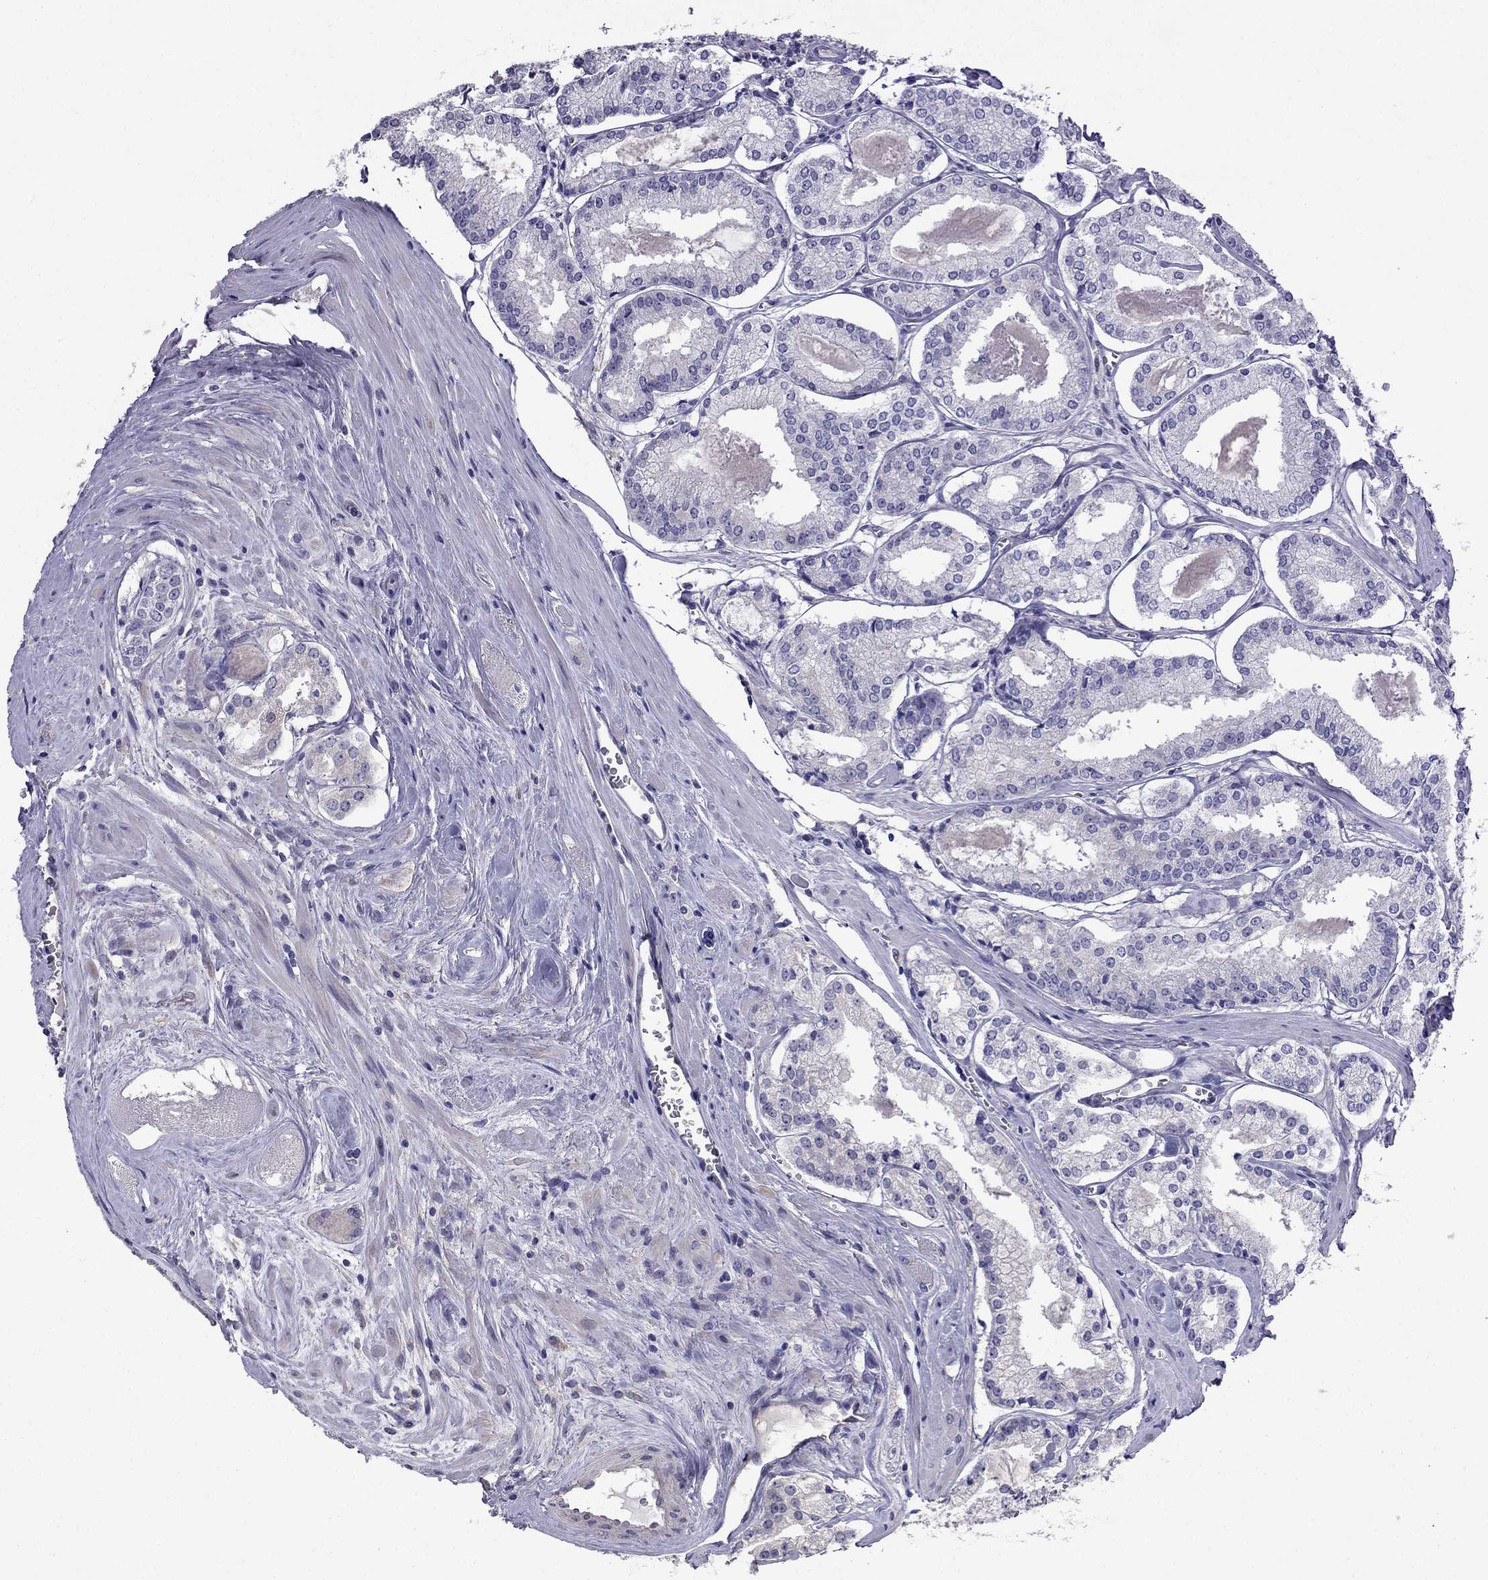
{"staining": {"intensity": "negative", "quantity": "none", "location": "none"}, "tissue": "prostate cancer", "cell_type": "Tumor cells", "image_type": "cancer", "snomed": [{"axis": "morphology", "description": "Adenocarcinoma, NOS"}, {"axis": "topography", "description": "Prostate"}], "caption": "High magnification brightfield microscopy of prostate adenocarcinoma stained with DAB (3,3'-diaminobenzidine) (brown) and counterstained with hematoxylin (blue): tumor cells show no significant expression.", "gene": "SCNN1D", "patient": {"sex": "male", "age": 72}}